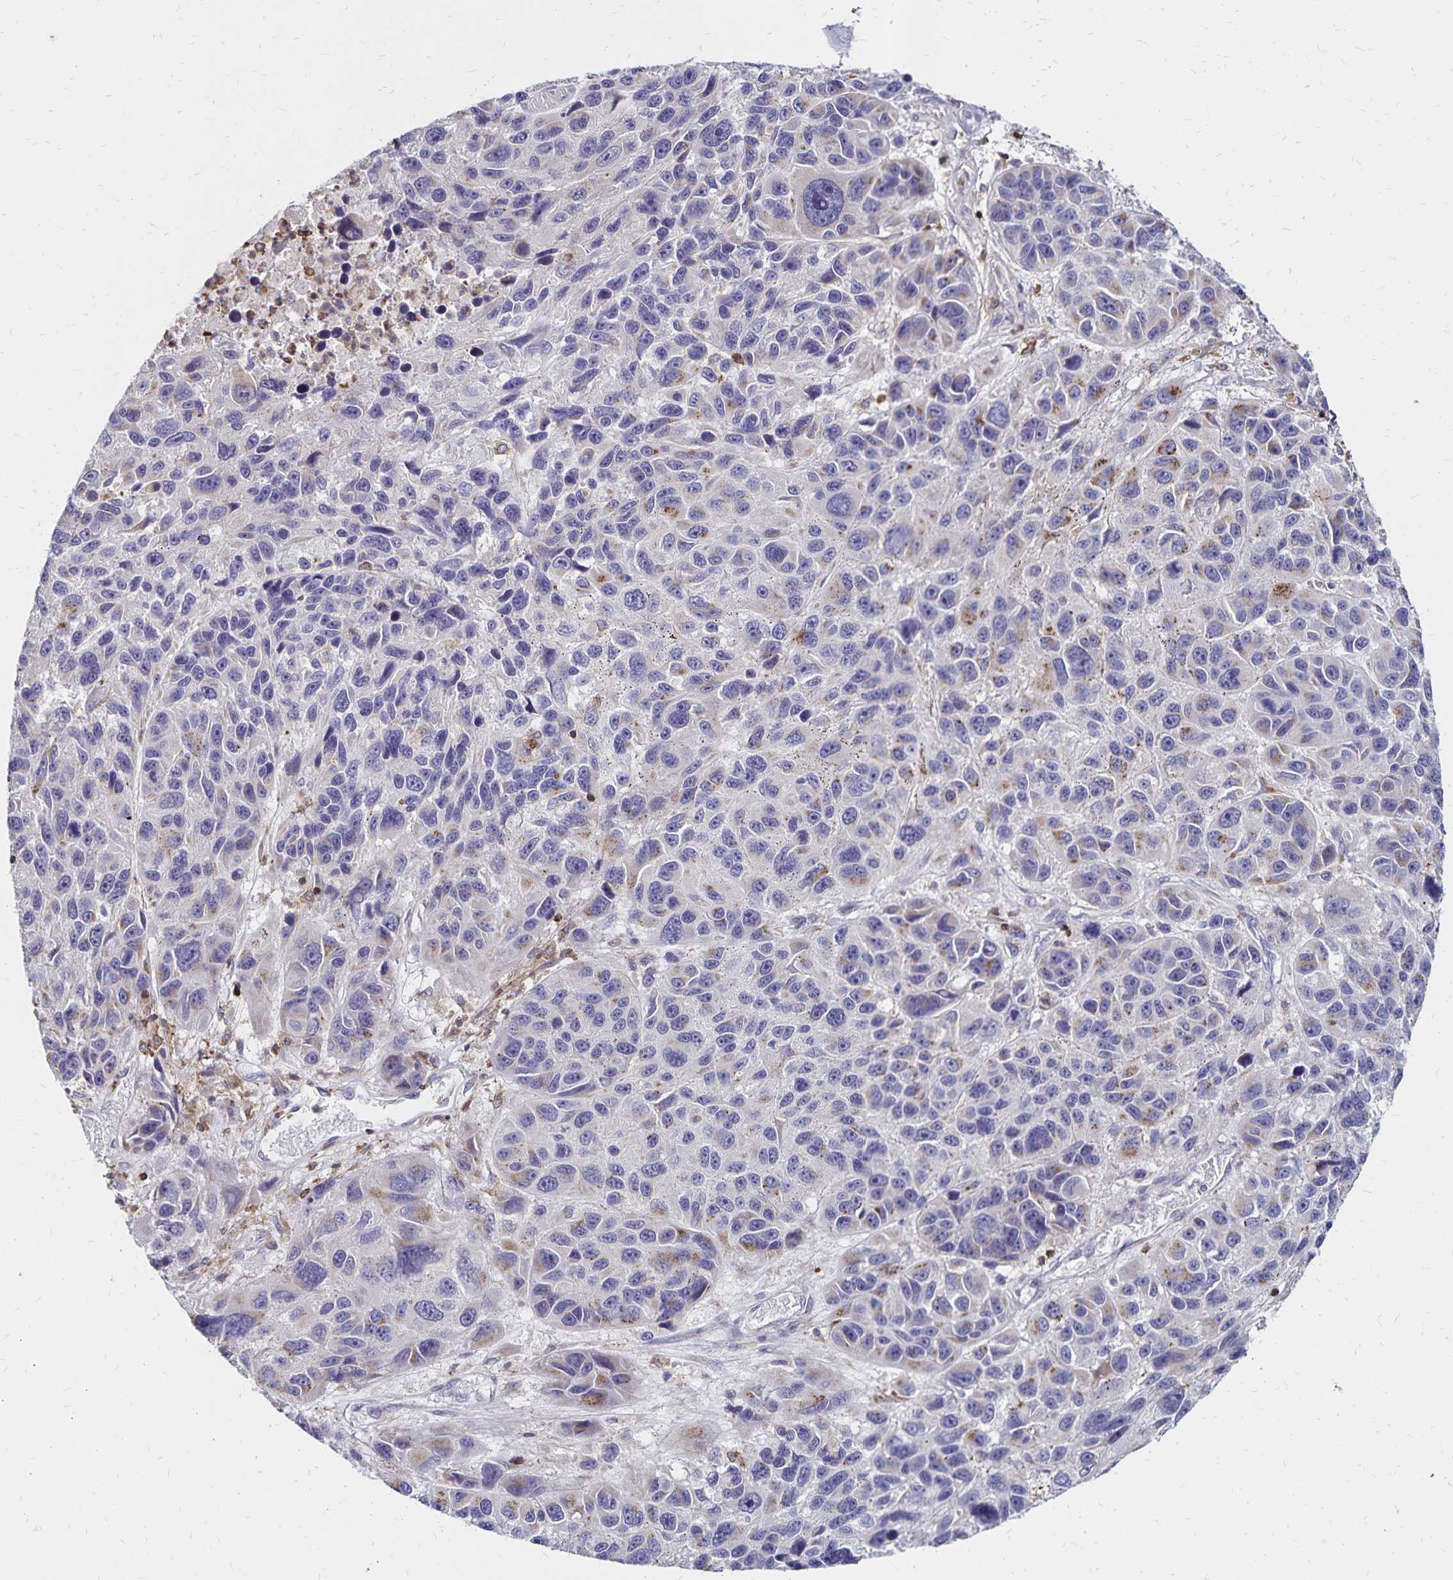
{"staining": {"intensity": "negative", "quantity": "none", "location": "none"}, "tissue": "melanoma", "cell_type": "Tumor cells", "image_type": "cancer", "snomed": [{"axis": "morphology", "description": "Malignant melanoma, NOS"}, {"axis": "topography", "description": "Skin"}], "caption": "This image is of melanoma stained with IHC to label a protein in brown with the nuclei are counter-stained blue. There is no expression in tumor cells. The staining is performed using DAB (3,3'-diaminobenzidine) brown chromogen with nuclei counter-stained in using hematoxylin.", "gene": "NAGPA", "patient": {"sex": "male", "age": 53}}